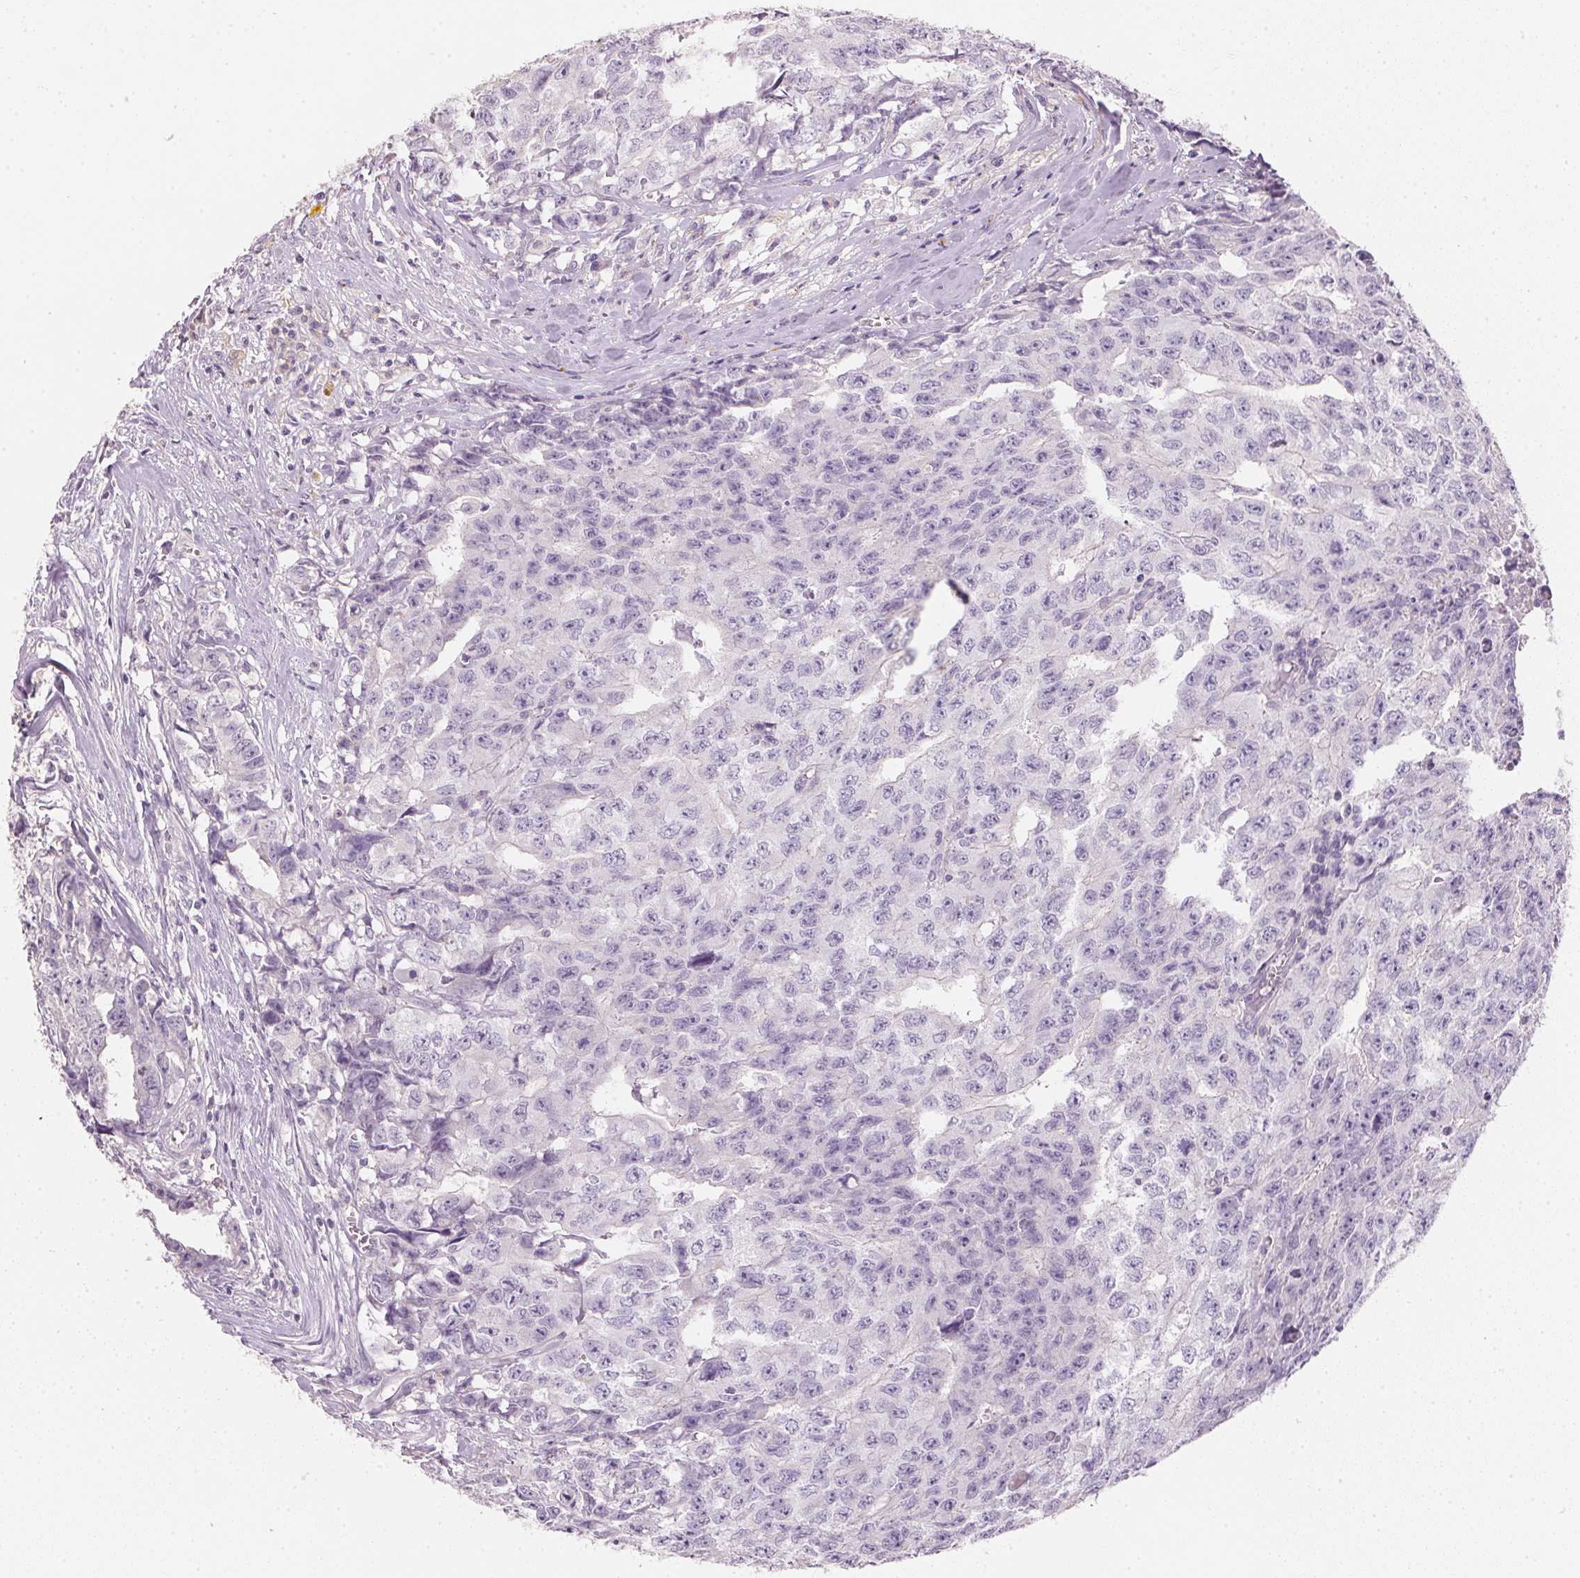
{"staining": {"intensity": "negative", "quantity": "none", "location": "none"}, "tissue": "testis cancer", "cell_type": "Tumor cells", "image_type": "cancer", "snomed": [{"axis": "morphology", "description": "Carcinoma, Embryonal, NOS"}, {"axis": "morphology", "description": "Teratoma, malignant, NOS"}, {"axis": "topography", "description": "Testis"}], "caption": "Protein analysis of testis cancer (malignant teratoma) exhibits no significant positivity in tumor cells. (Immunohistochemistry, brightfield microscopy, high magnification).", "gene": "HSD17B1", "patient": {"sex": "male", "age": 24}}